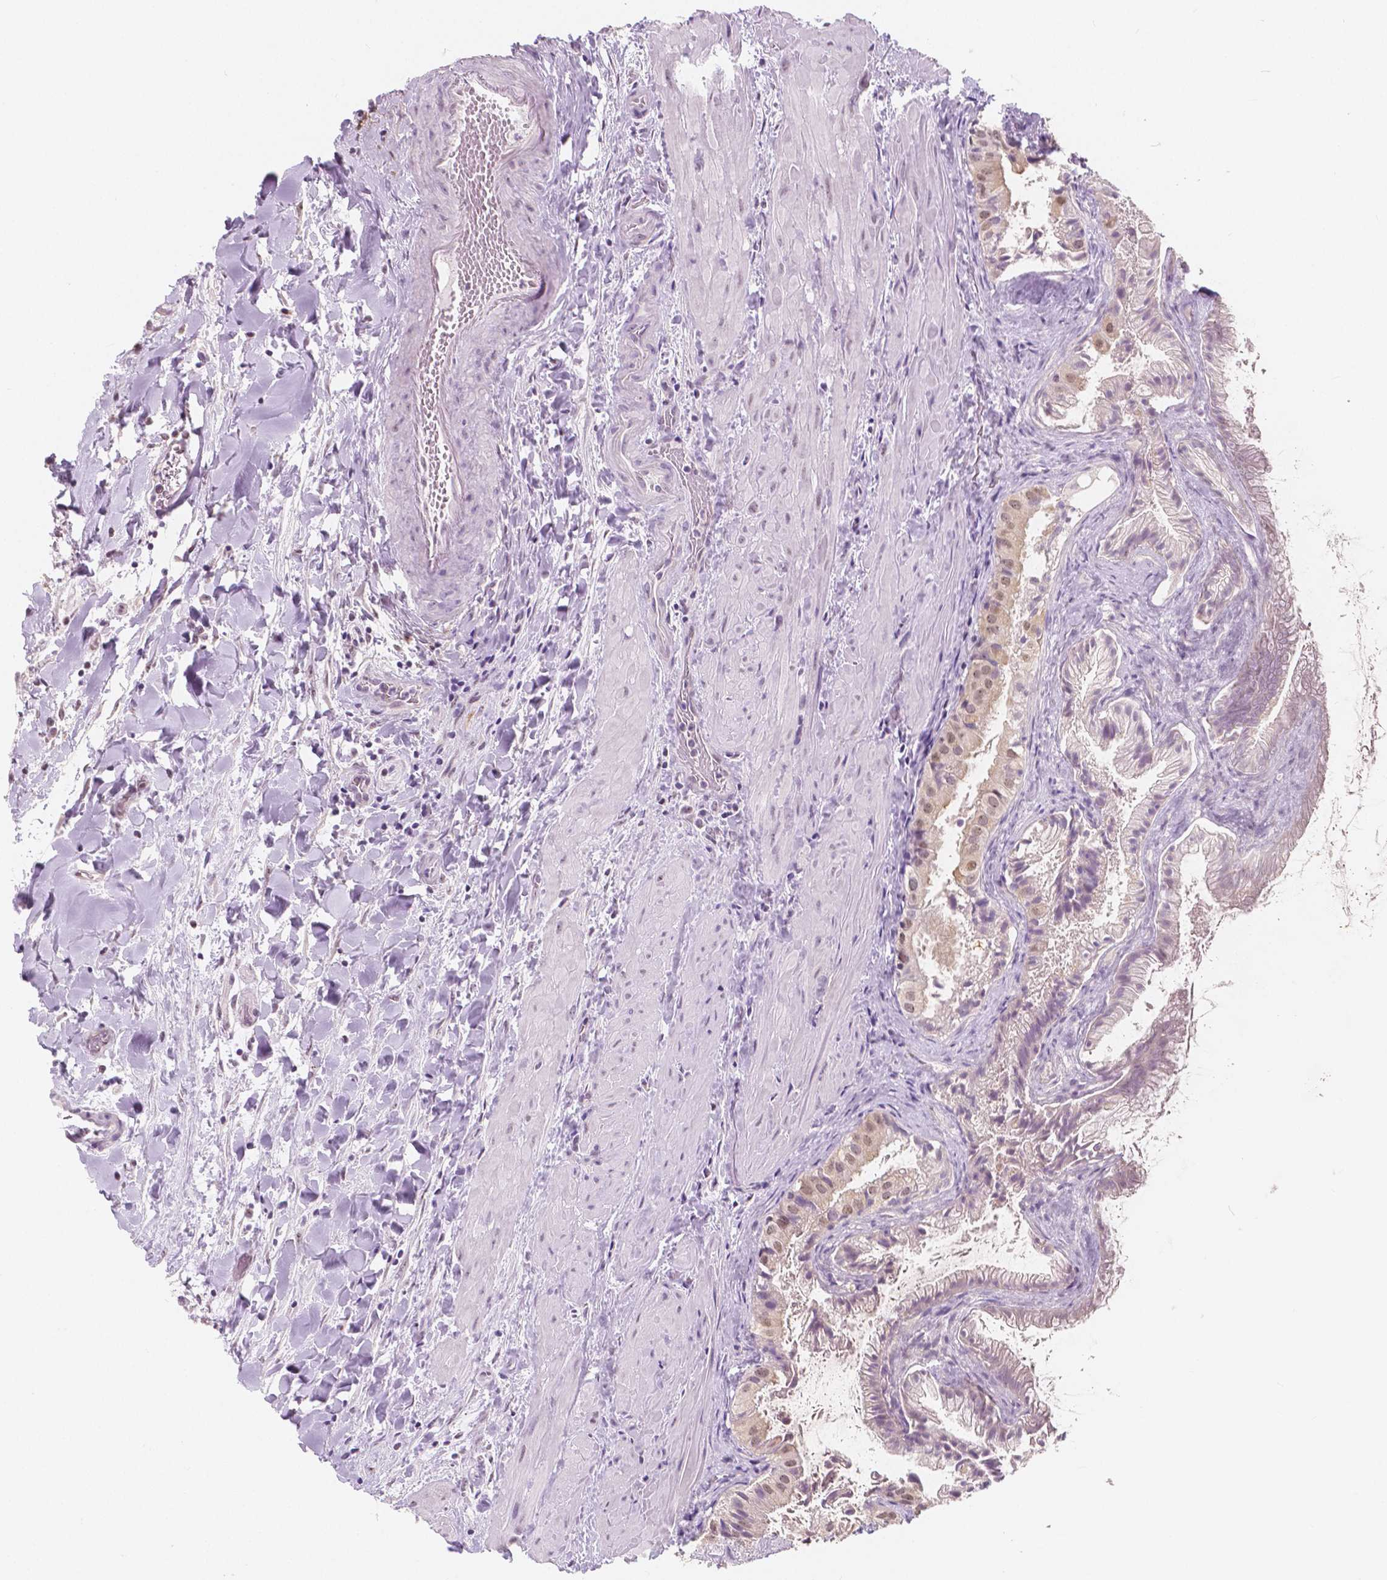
{"staining": {"intensity": "weak", "quantity": "25%-75%", "location": "nuclear"}, "tissue": "gallbladder", "cell_type": "Glandular cells", "image_type": "normal", "snomed": [{"axis": "morphology", "description": "Normal tissue, NOS"}, {"axis": "topography", "description": "Gallbladder"}], "caption": "Immunohistochemistry (IHC) photomicrograph of unremarkable gallbladder: gallbladder stained using immunohistochemistry (IHC) reveals low levels of weak protein expression localized specifically in the nuclear of glandular cells, appearing as a nuclear brown color.", "gene": "NOLC1", "patient": {"sex": "male", "age": 70}}